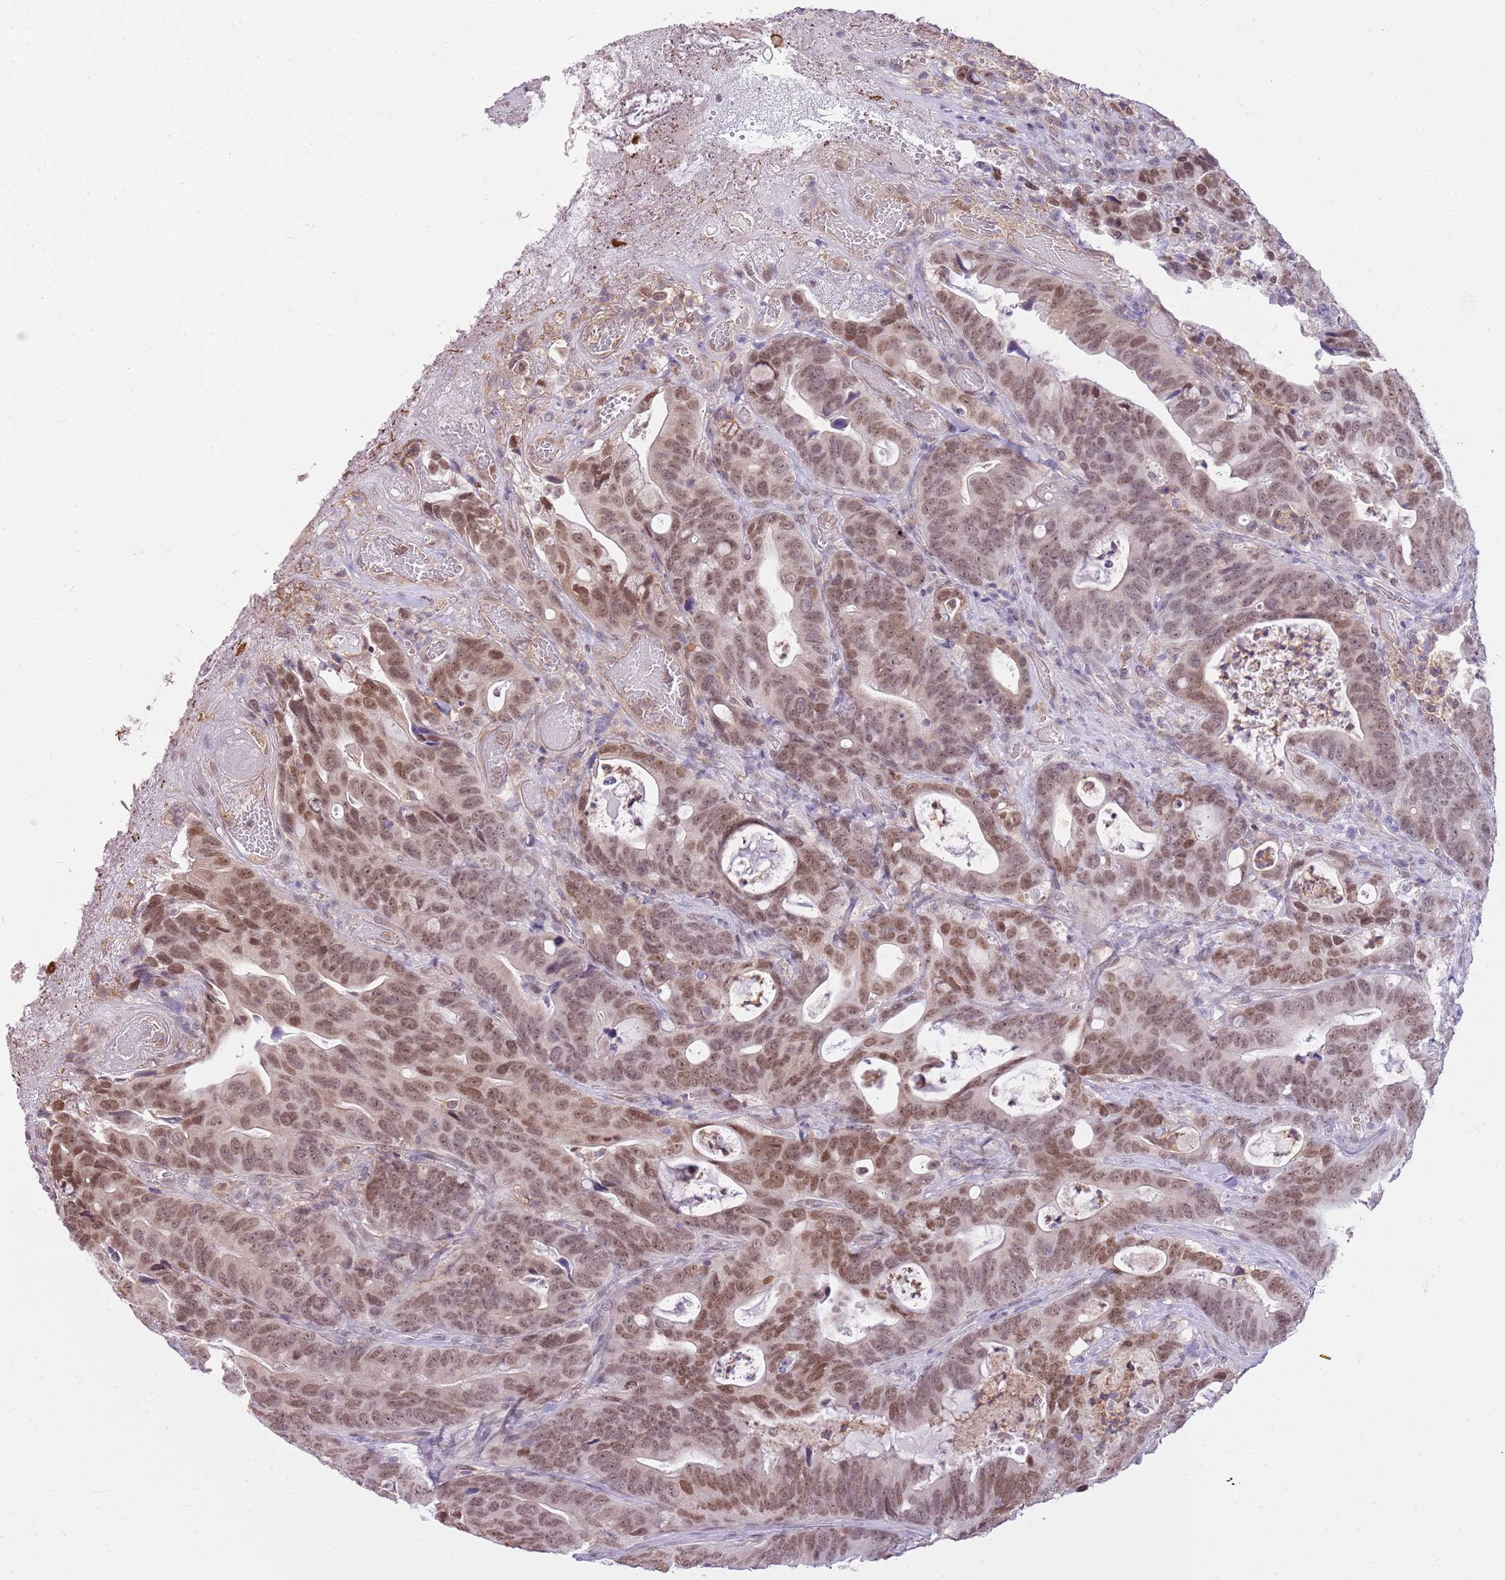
{"staining": {"intensity": "moderate", "quantity": ">75%", "location": "nuclear"}, "tissue": "colorectal cancer", "cell_type": "Tumor cells", "image_type": "cancer", "snomed": [{"axis": "morphology", "description": "Adenocarcinoma, NOS"}, {"axis": "topography", "description": "Colon"}], "caption": "IHC (DAB) staining of colorectal cancer (adenocarcinoma) shows moderate nuclear protein staining in approximately >75% of tumor cells.", "gene": "DHX32", "patient": {"sex": "female", "age": 82}}